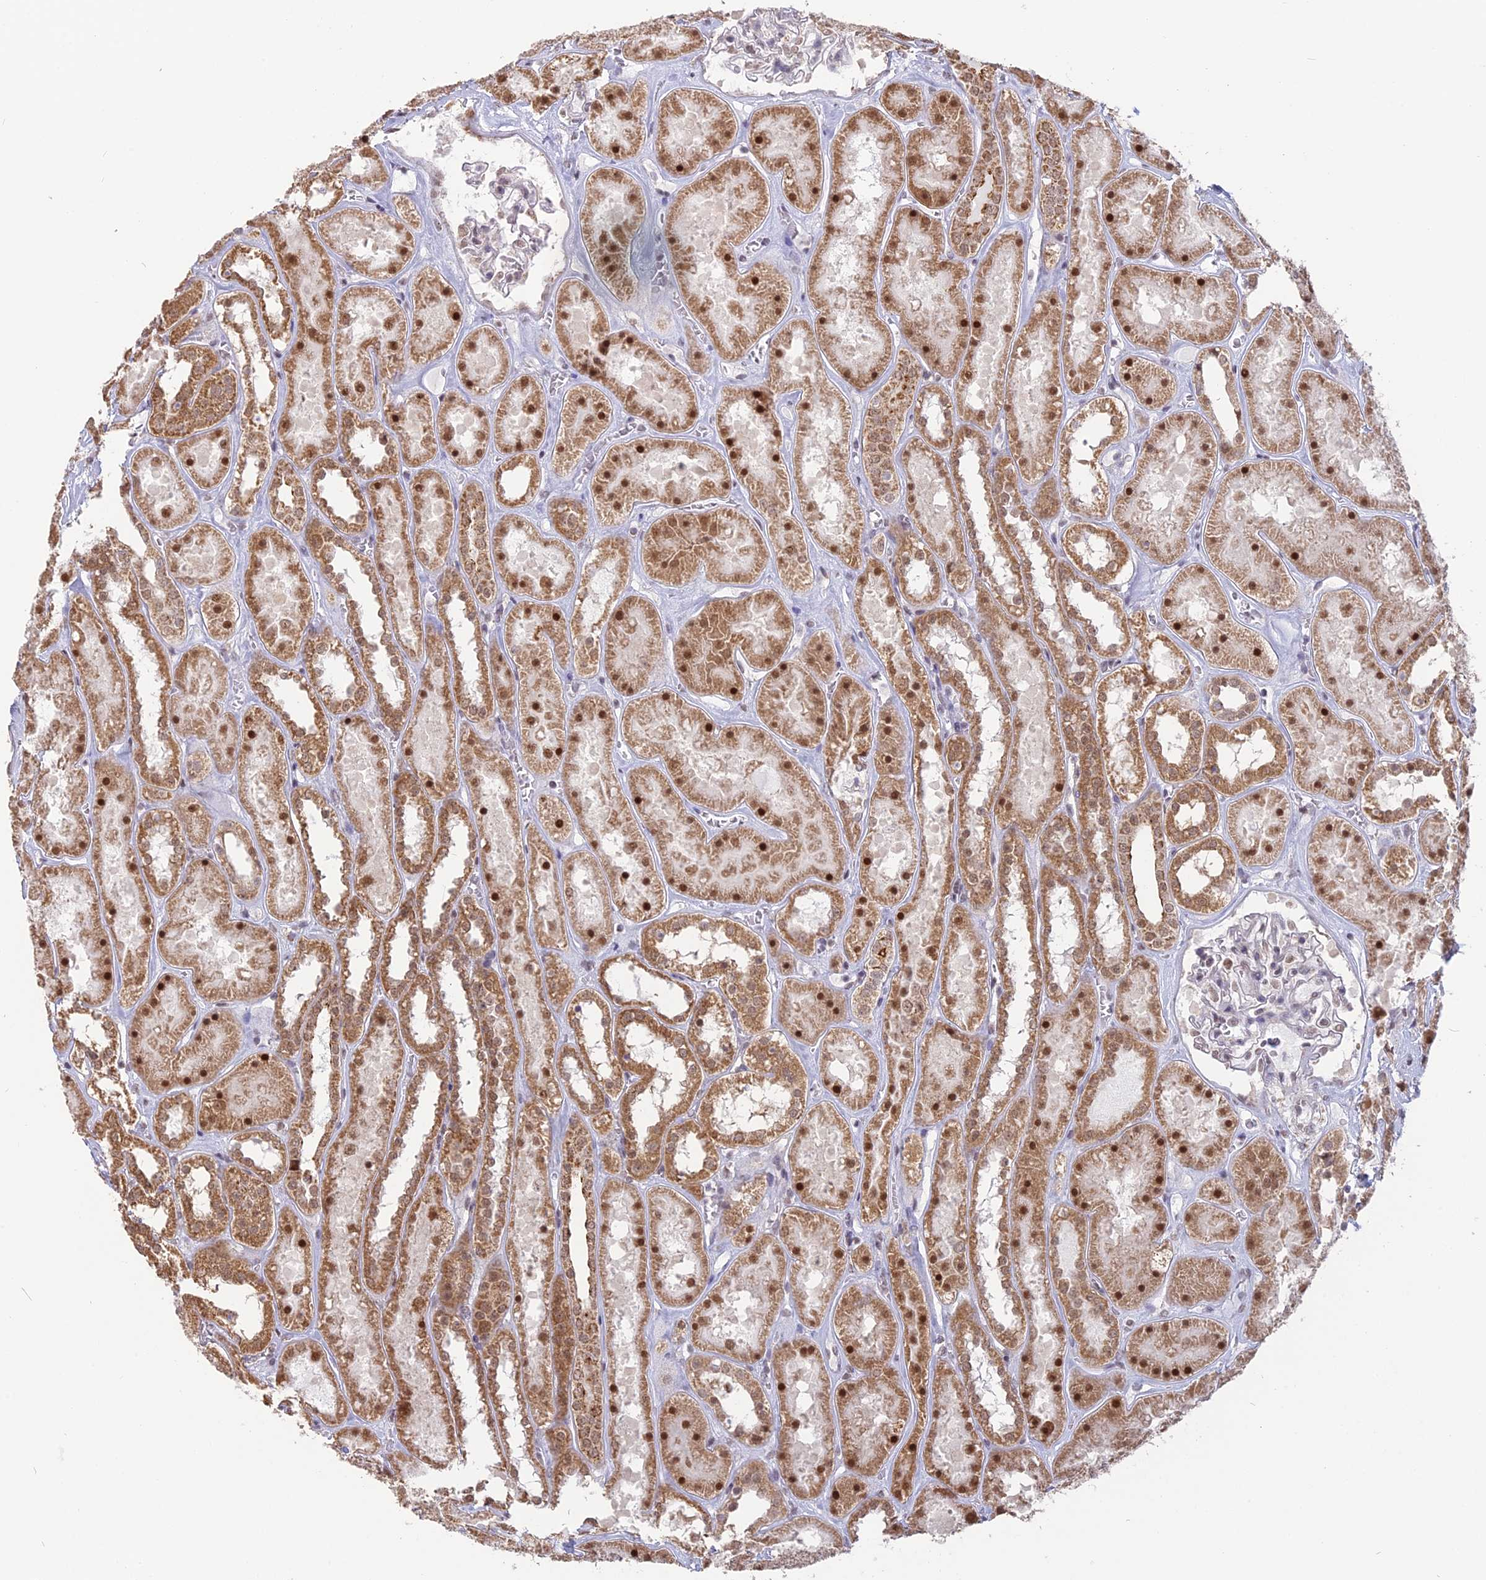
{"staining": {"intensity": "weak", "quantity": "<25%", "location": "nuclear"}, "tissue": "kidney", "cell_type": "Cells in glomeruli", "image_type": "normal", "snomed": [{"axis": "morphology", "description": "Normal tissue, NOS"}, {"axis": "topography", "description": "Kidney"}], "caption": "Cells in glomeruli are negative for protein expression in benign human kidney.", "gene": "ARHGAP40", "patient": {"sex": "female", "age": 41}}